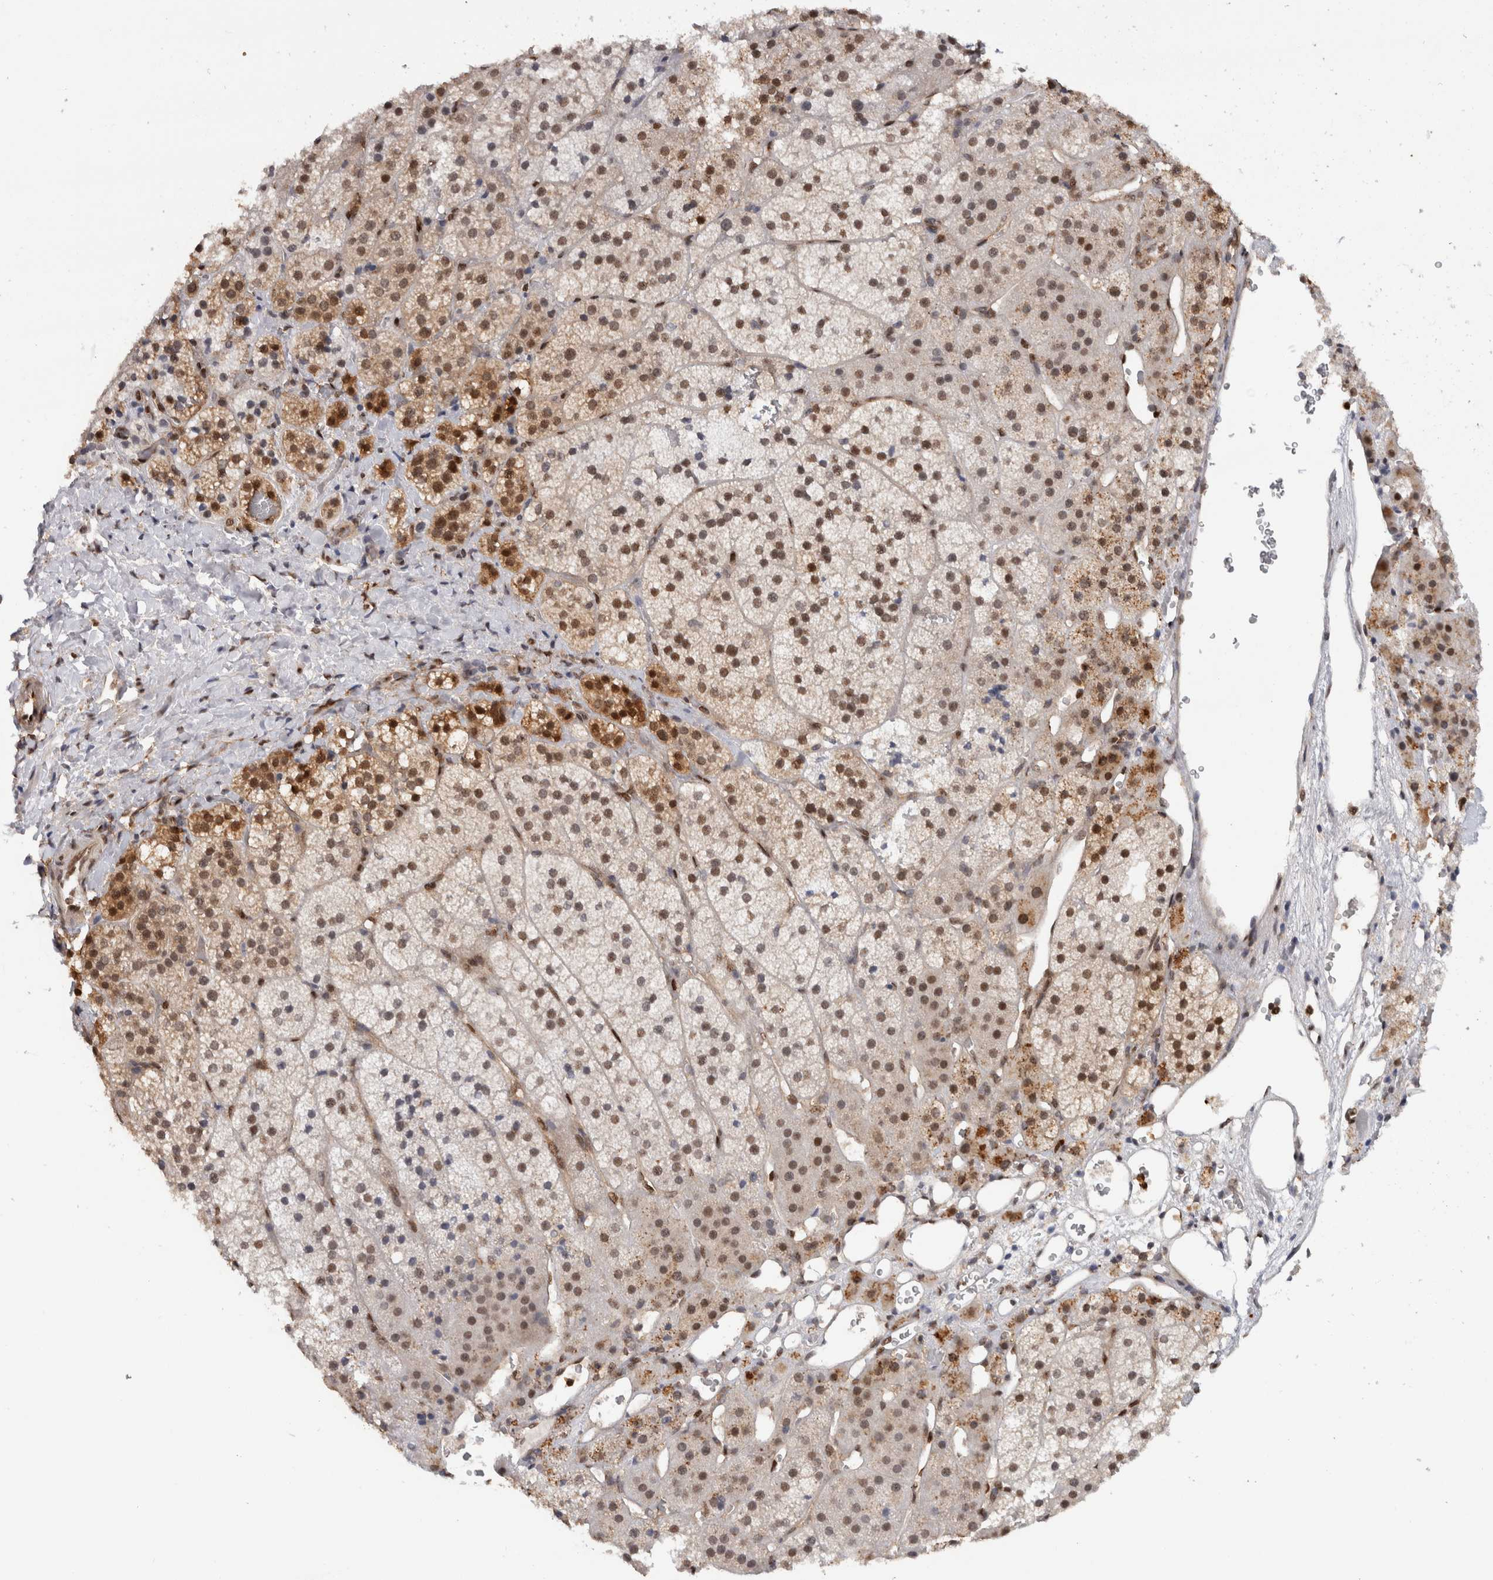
{"staining": {"intensity": "strong", "quantity": ">75%", "location": "nuclear"}, "tissue": "adrenal gland", "cell_type": "Glandular cells", "image_type": "normal", "snomed": [{"axis": "morphology", "description": "Normal tissue, NOS"}, {"axis": "topography", "description": "Adrenal gland"}], "caption": "IHC photomicrograph of benign adrenal gland stained for a protein (brown), which demonstrates high levels of strong nuclear expression in approximately >75% of glandular cells.", "gene": "RPS6KA2", "patient": {"sex": "female", "age": 44}}